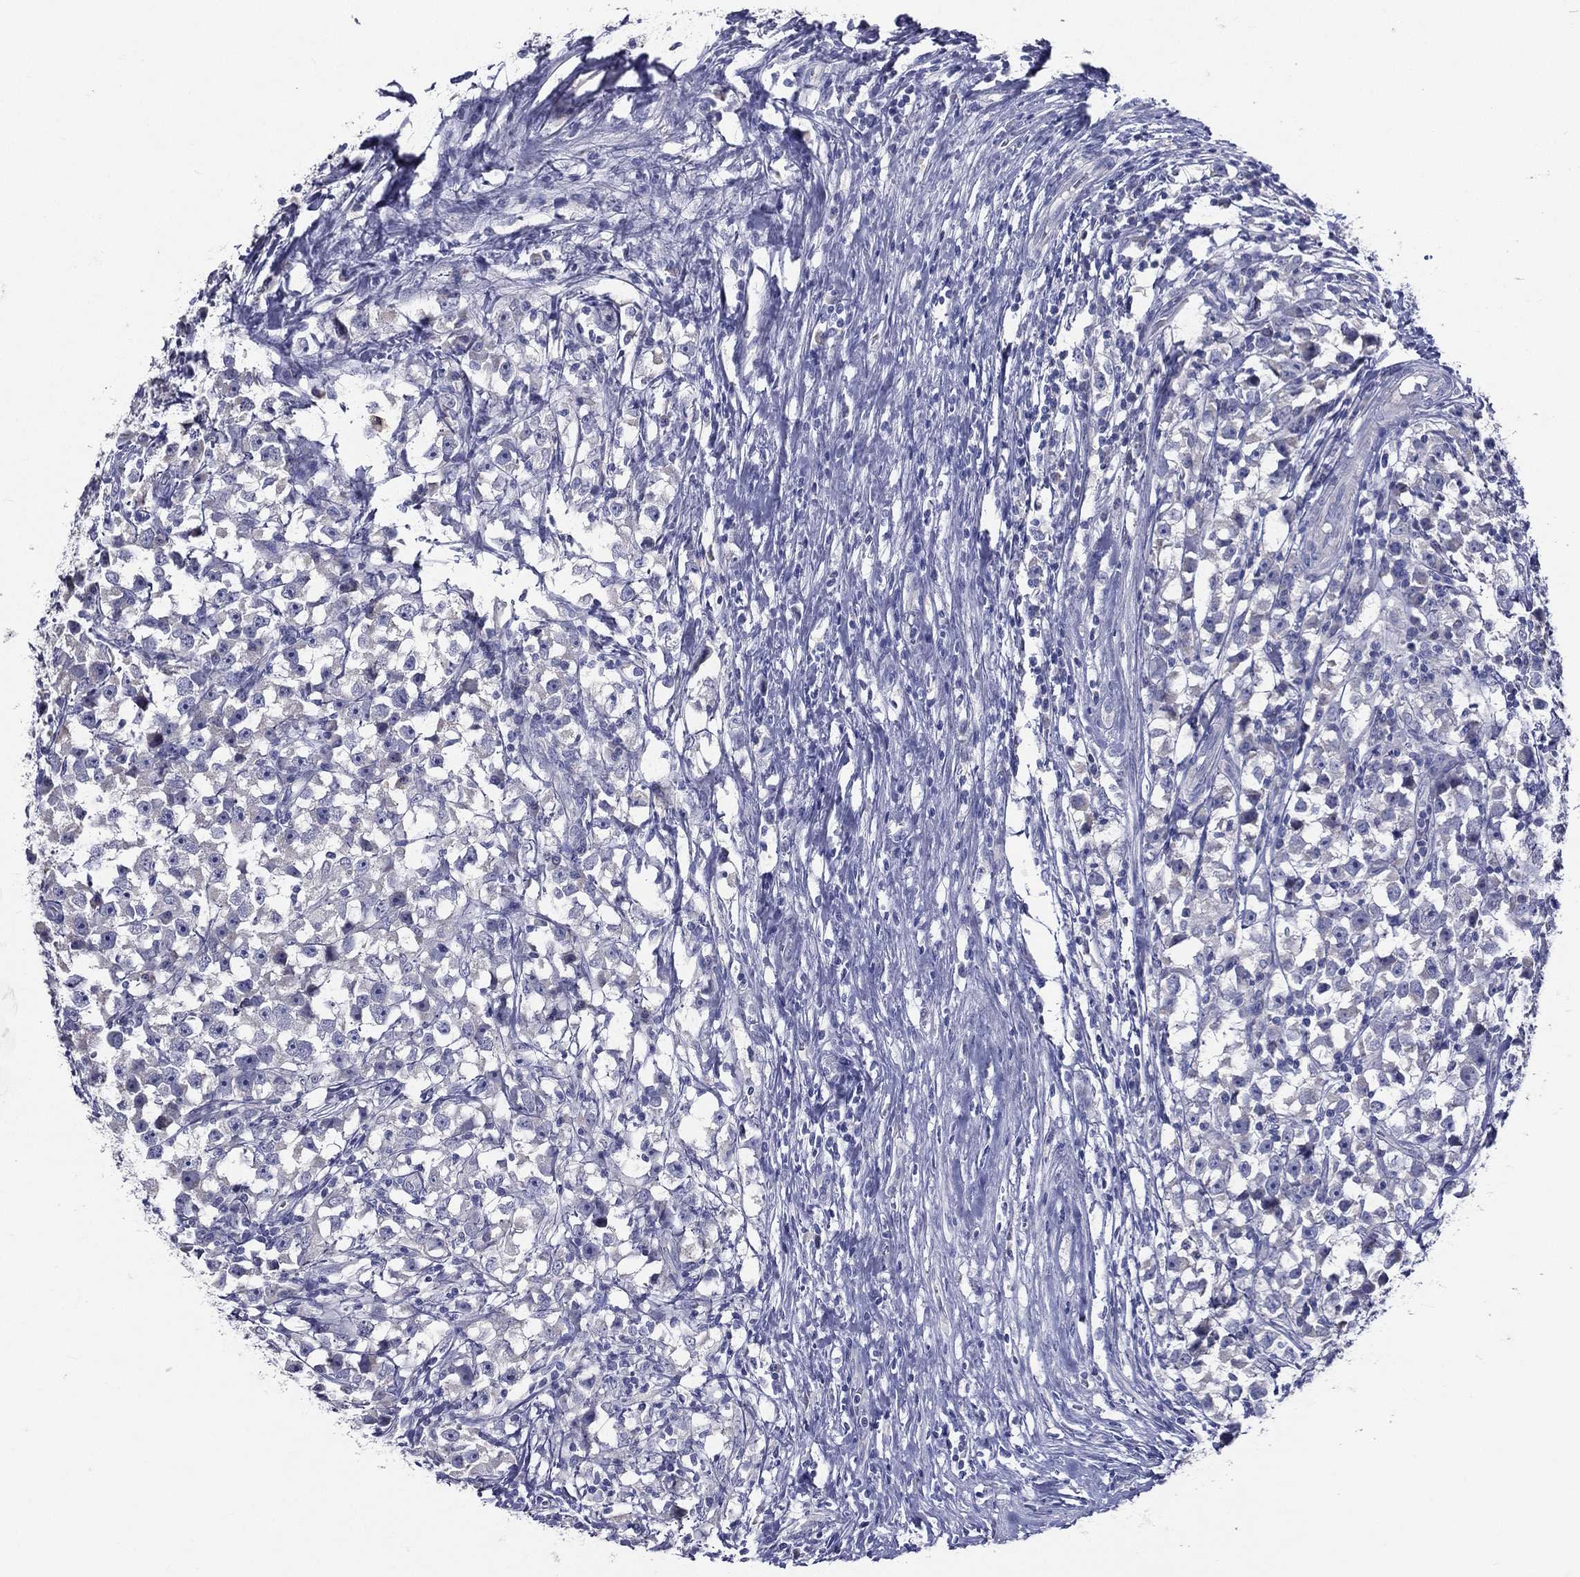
{"staining": {"intensity": "negative", "quantity": "none", "location": "none"}, "tissue": "testis cancer", "cell_type": "Tumor cells", "image_type": "cancer", "snomed": [{"axis": "morphology", "description": "Seminoma, NOS"}, {"axis": "topography", "description": "Testis"}], "caption": "Seminoma (testis) was stained to show a protein in brown. There is no significant positivity in tumor cells.", "gene": "TGM1", "patient": {"sex": "male", "age": 33}}